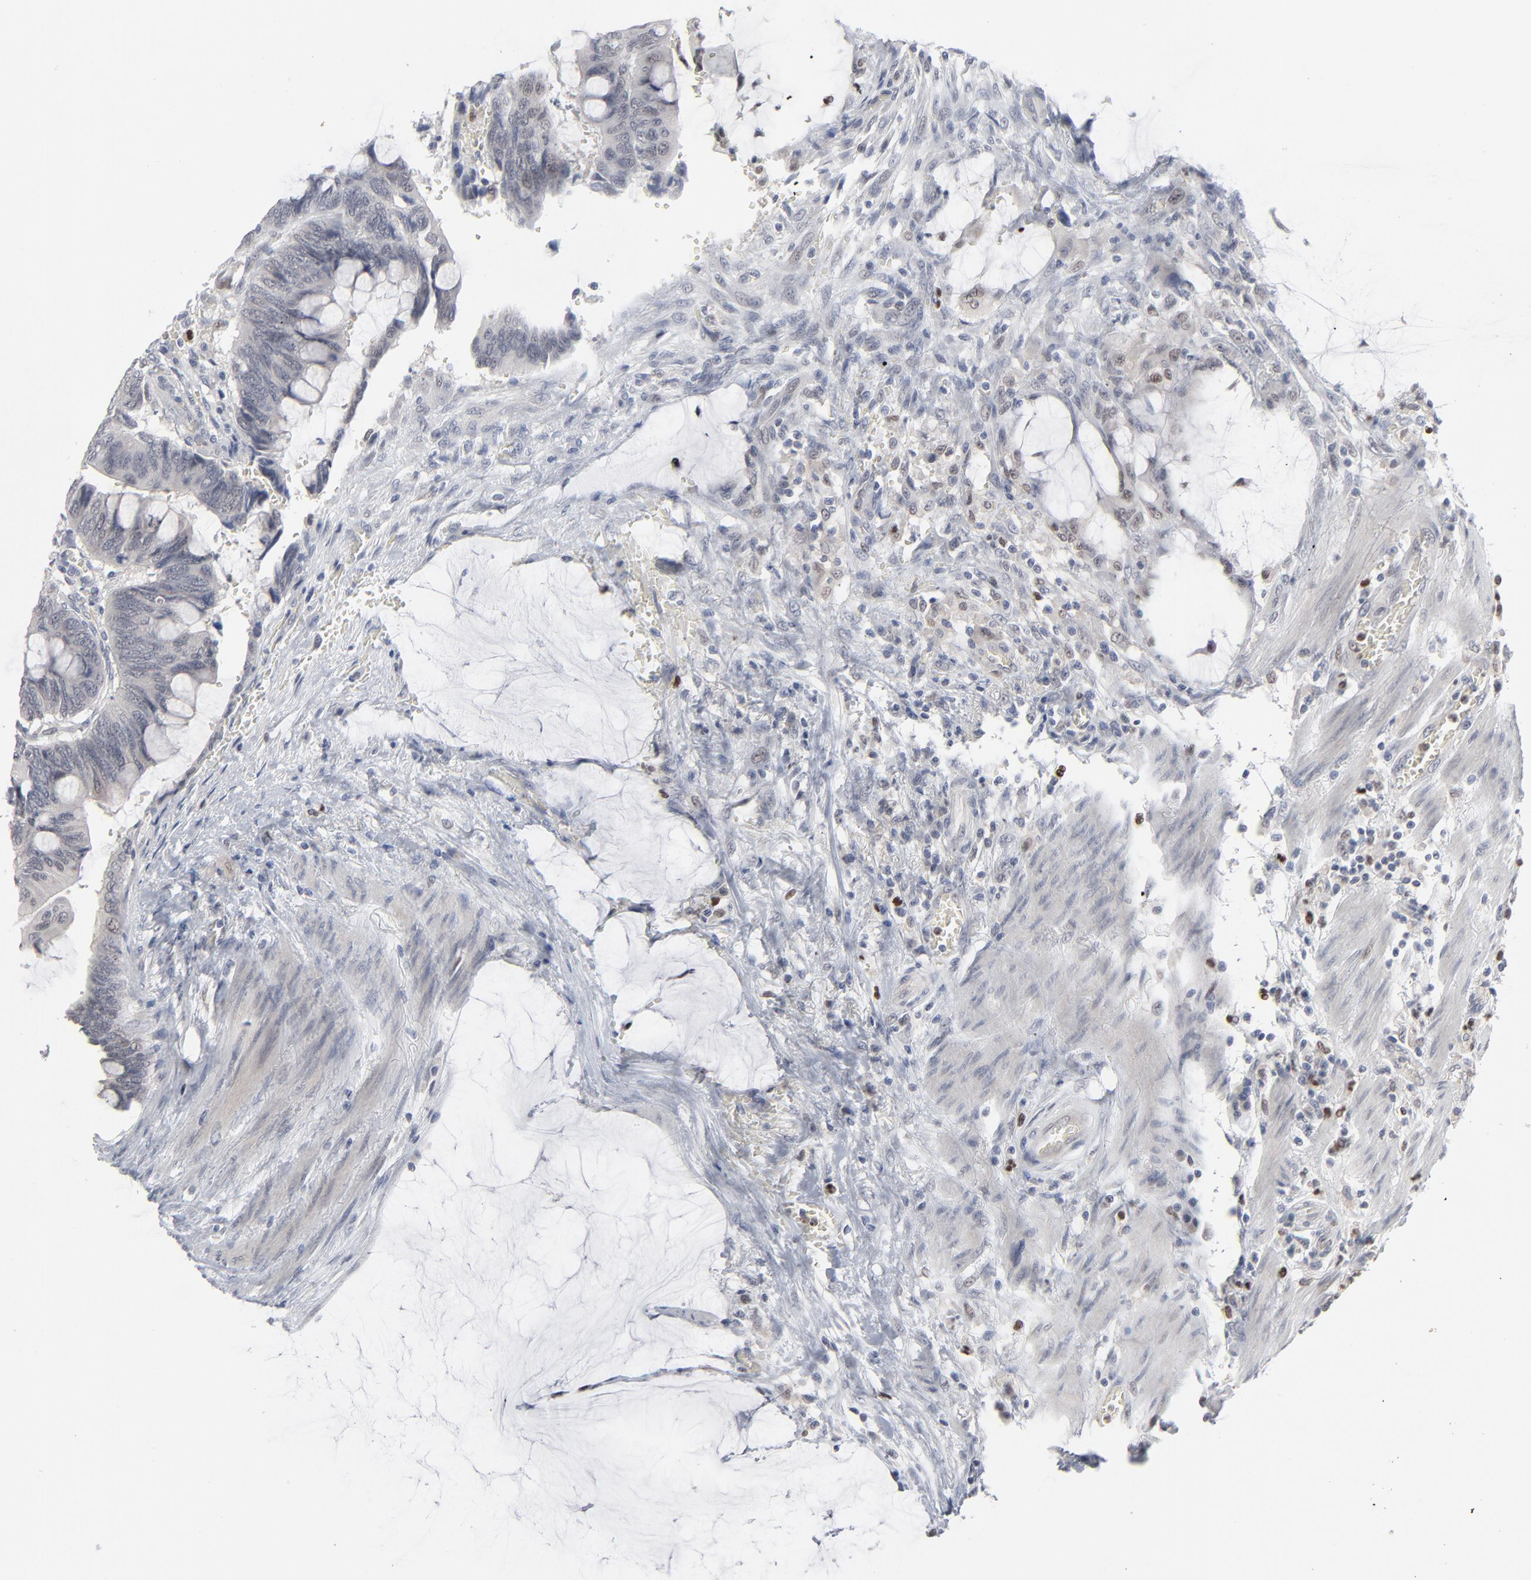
{"staining": {"intensity": "negative", "quantity": "none", "location": "none"}, "tissue": "colorectal cancer", "cell_type": "Tumor cells", "image_type": "cancer", "snomed": [{"axis": "morphology", "description": "Normal tissue, NOS"}, {"axis": "morphology", "description": "Adenocarcinoma, NOS"}, {"axis": "topography", "description": "Rectum"}], "caption": "This is an IHC image of colorectal cancer. There is no positivity in tumor cells.", "gene": "FOXN2", "patient": {"sex": "male", "age": 92}}